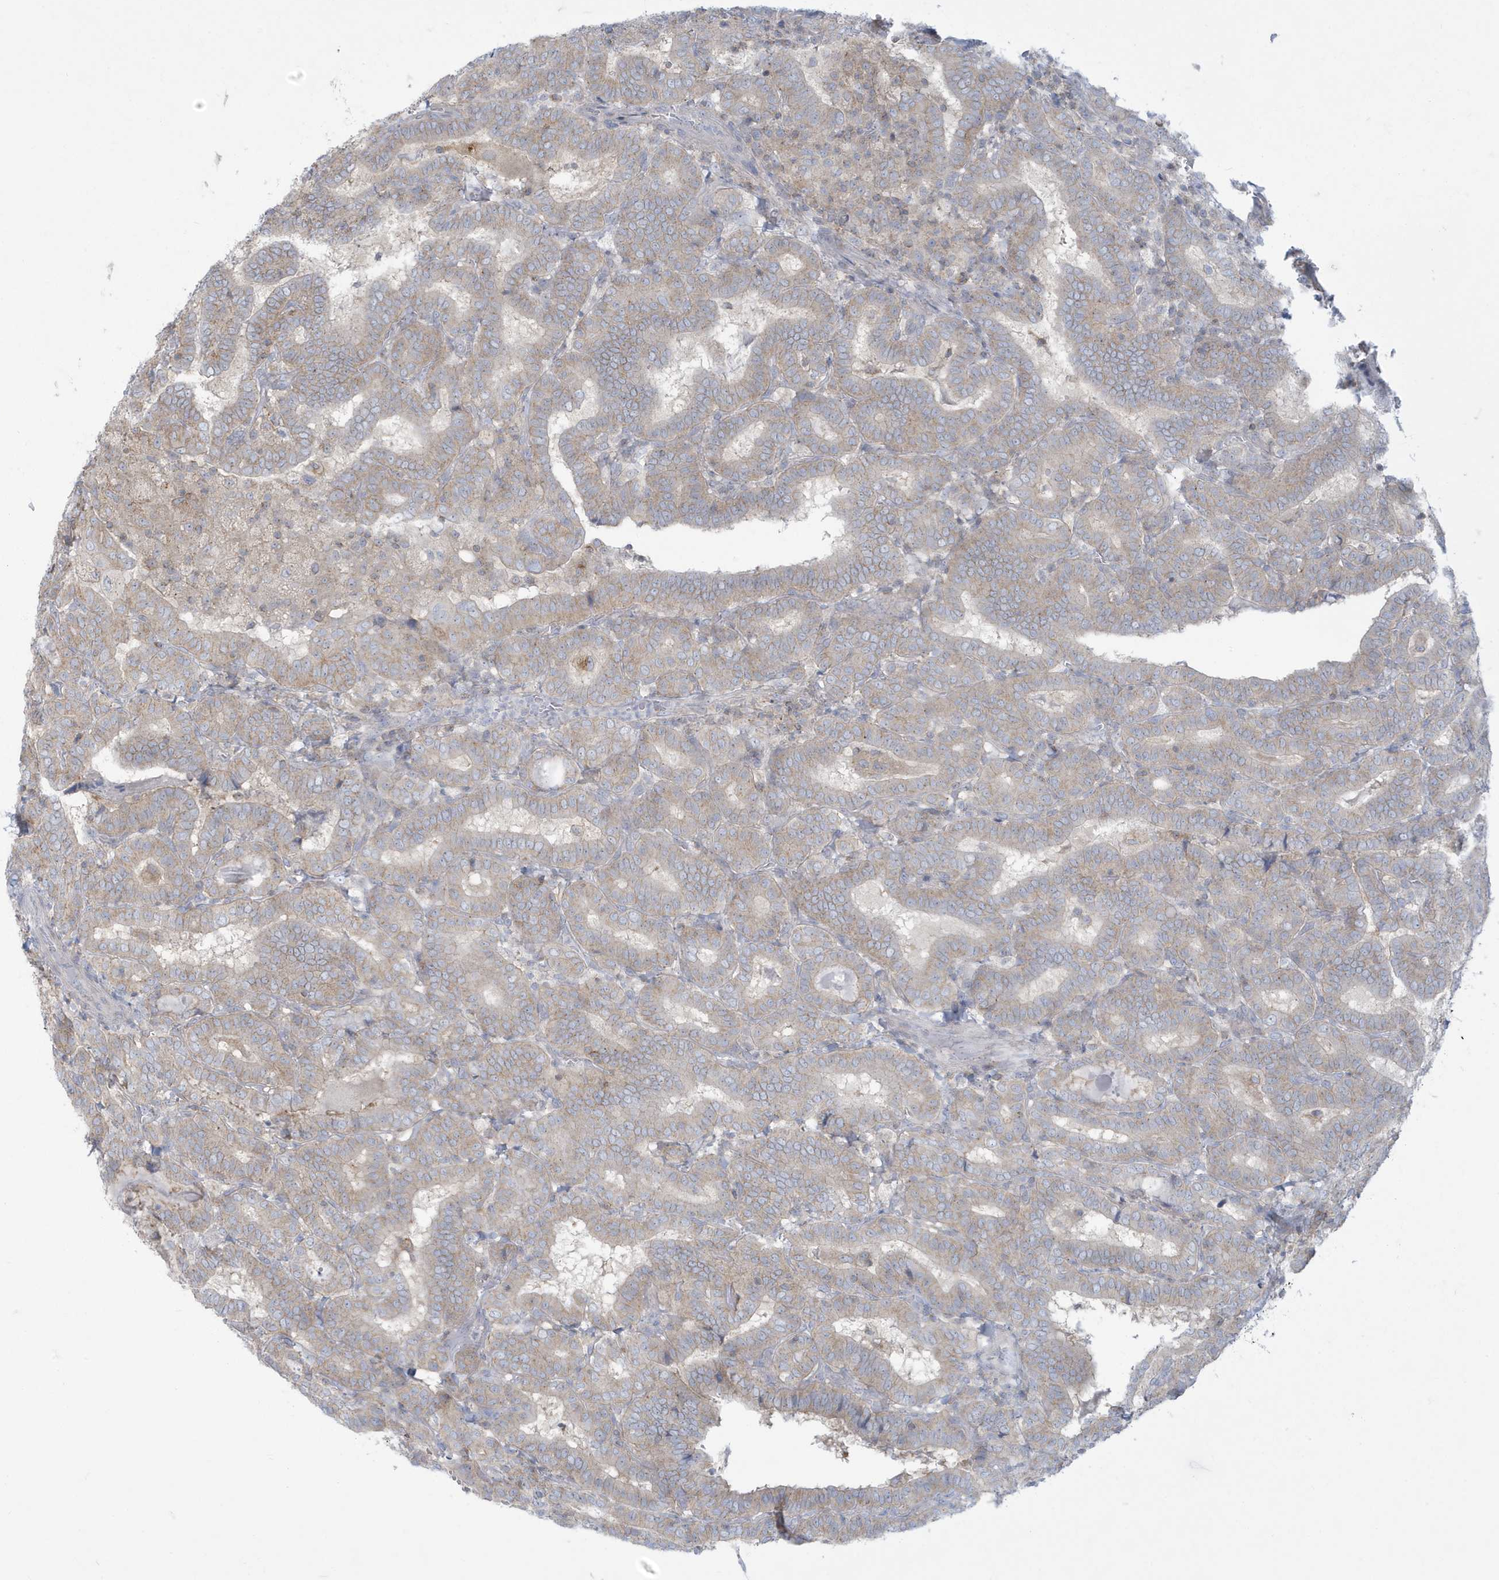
{"staining": {"intensity": "weak", "quantity": ">75%", "location": "cytoplasmic/membranous"}, "tissue": "thyroid cancer", "cell_type": "Tumor cells", "image_type": "cancer", "snomed": [{"axis": "morphology", "description": "Papillary adenocarcinoma, NOS"}, {"axis": "topography", "description": "Thyroid gland"}], "caption": "Thyroid cancer (papillary adenocarcinoma) stained with a brown dye exhibits weak cytoplasmic/membranous positive staining in approximately >75% of tumor cells.", "gene": "SLAMF9", "patient": {"sex": "female", "age": 72}}